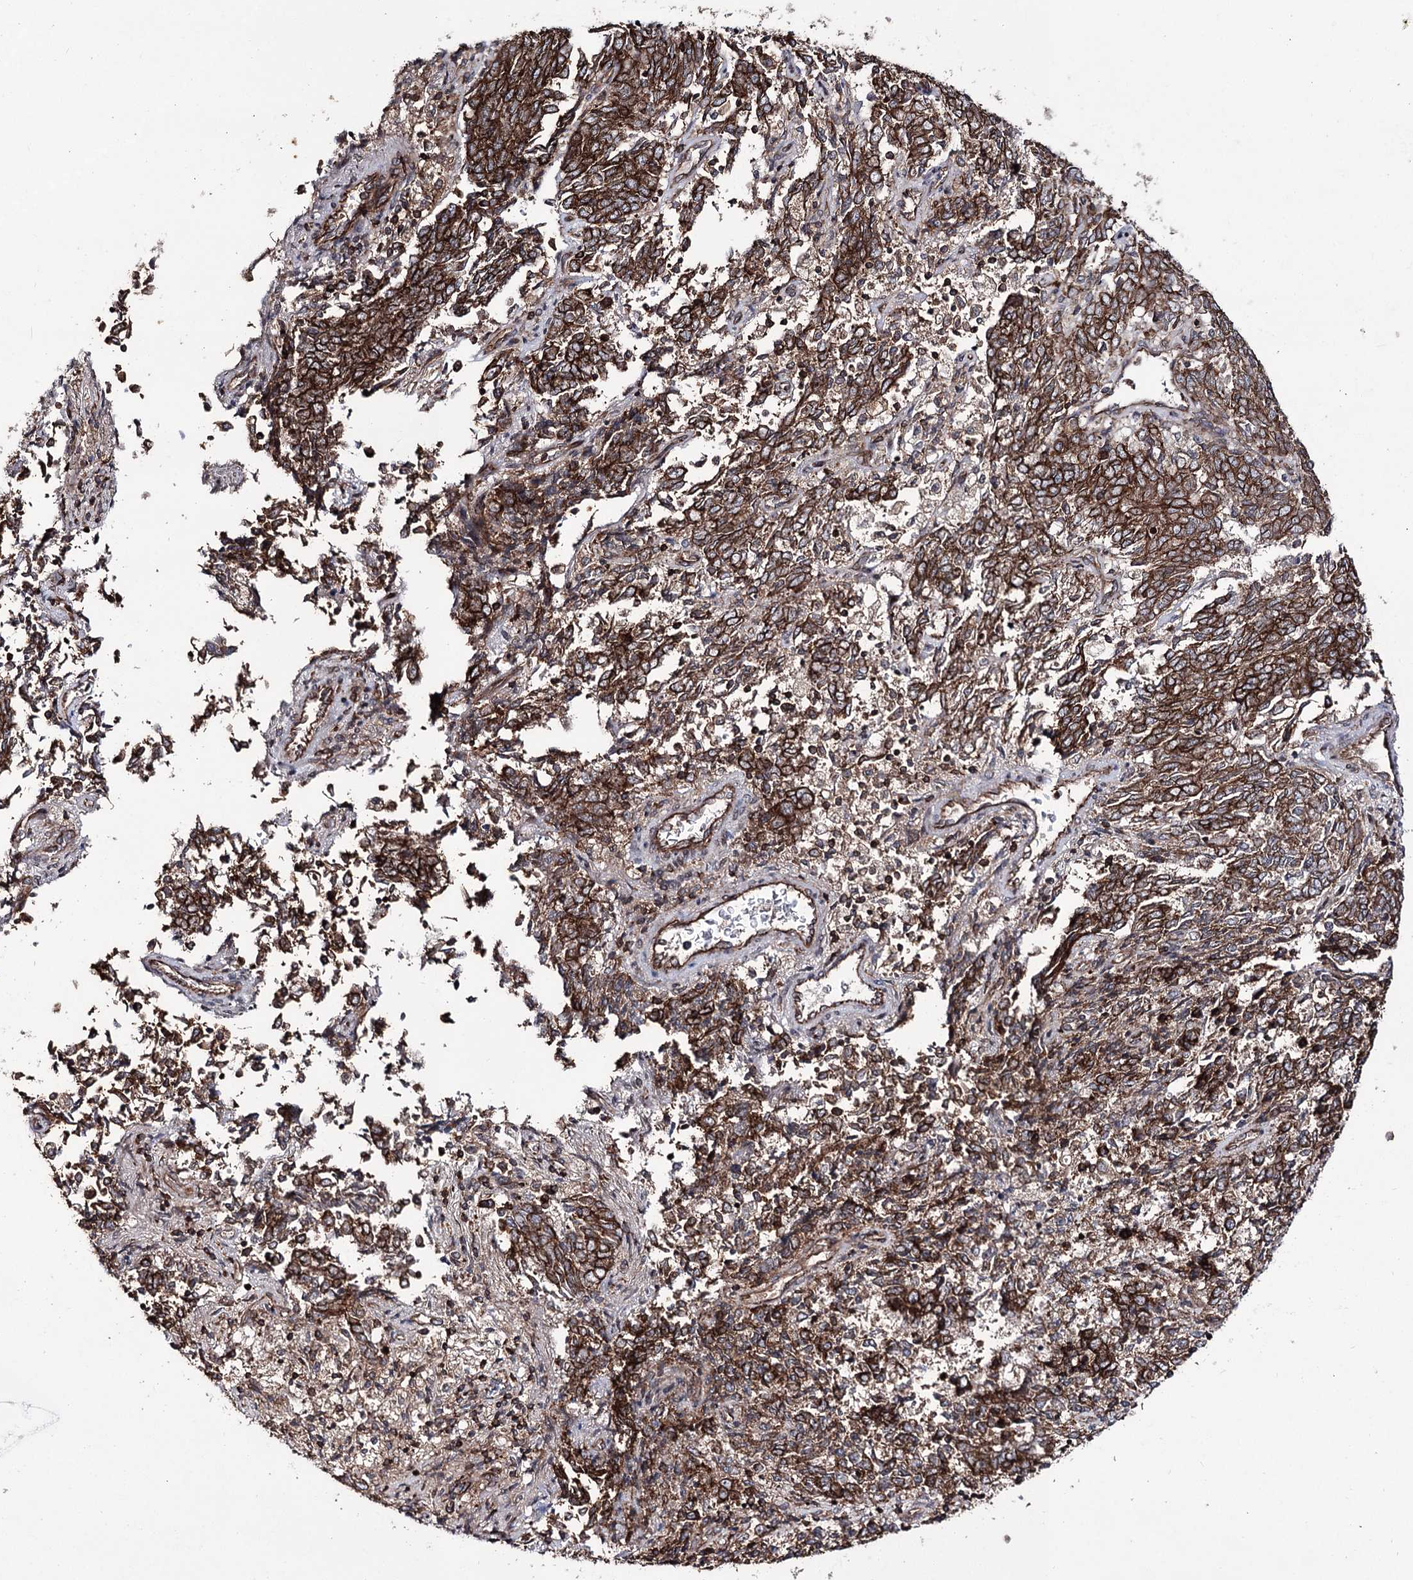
{"staining": {"intensity": "strong", "quantity": ">75%", "location": "cytoplasmic/membranous"}, "tissue": "endometrial cancer", "cell_type": "Tumor cells", "image_type": "cancer", "snomed": [{"axis": "morphology", "description": "Adenocarcinoma, NOS"}, {"axis": "topography", "description": "Endometrium"}], "caption": "Tumor cells show high levels of strong cytoplasmic/membranous expression in approximately >75% of cells in adenocarcinoma (endometrial).", "gene": "DHX29", "patient": {"sex": "female", "age": 80}}